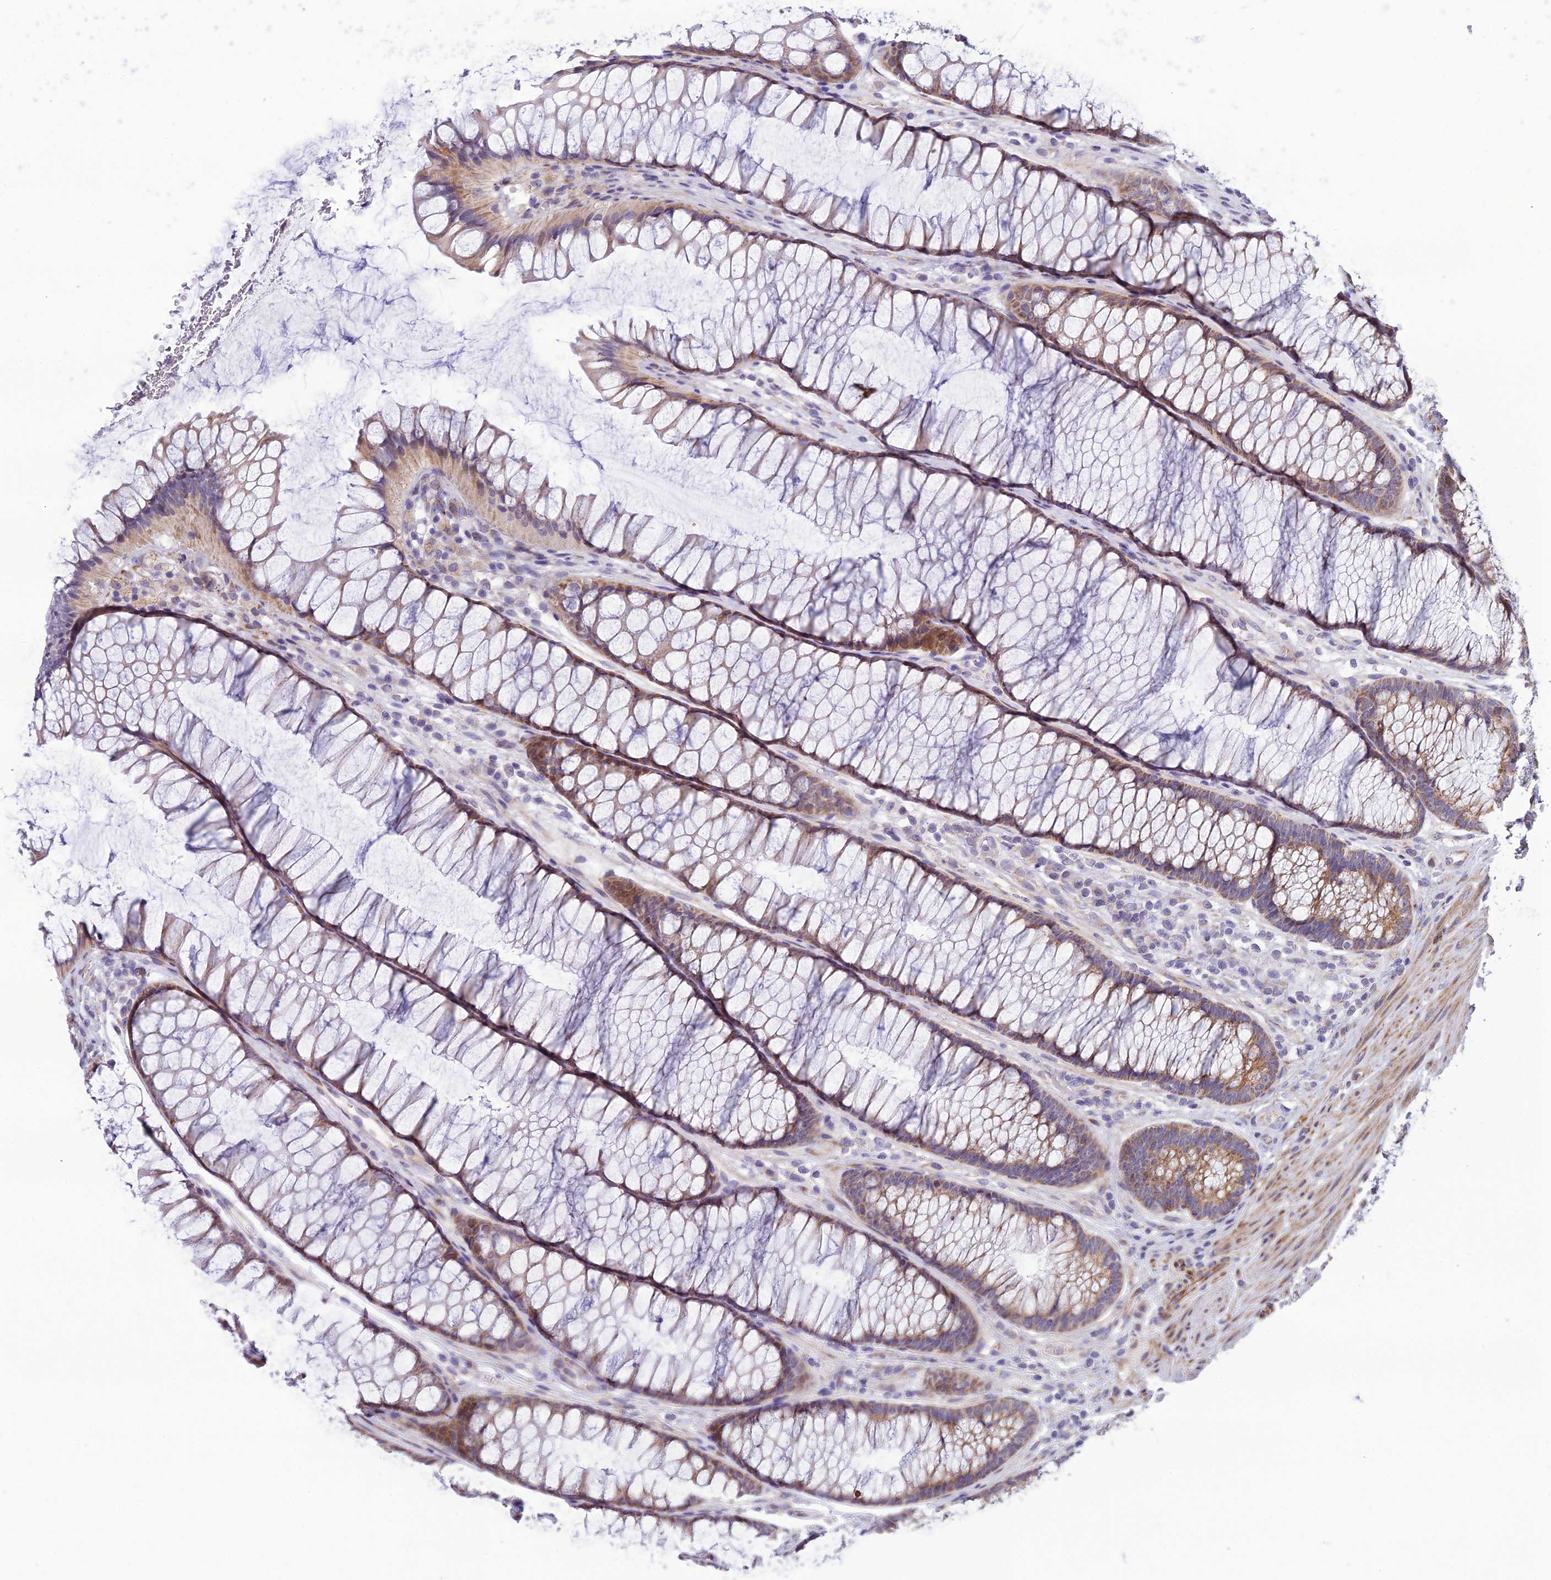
{"staining": {"intensity": "moderate", "quantity": ">75%", "location": "cytoplasmic/membranous"}, "tissue": "colon", "cell_type": "Endothelial cells", "image_type": "normal", "snomed": [{"axis": "morphology", "description": "Normal tissue, NOS"}, {"axis": "topography", "description": "Colon"}], "caption": "Moderate cytoplasmic/membranous positivity is identified in approximately >75% of endothelial cells in unremarkable colon.", "gene": "NODAL", "patient": {"sex": "female", "age": 82}}